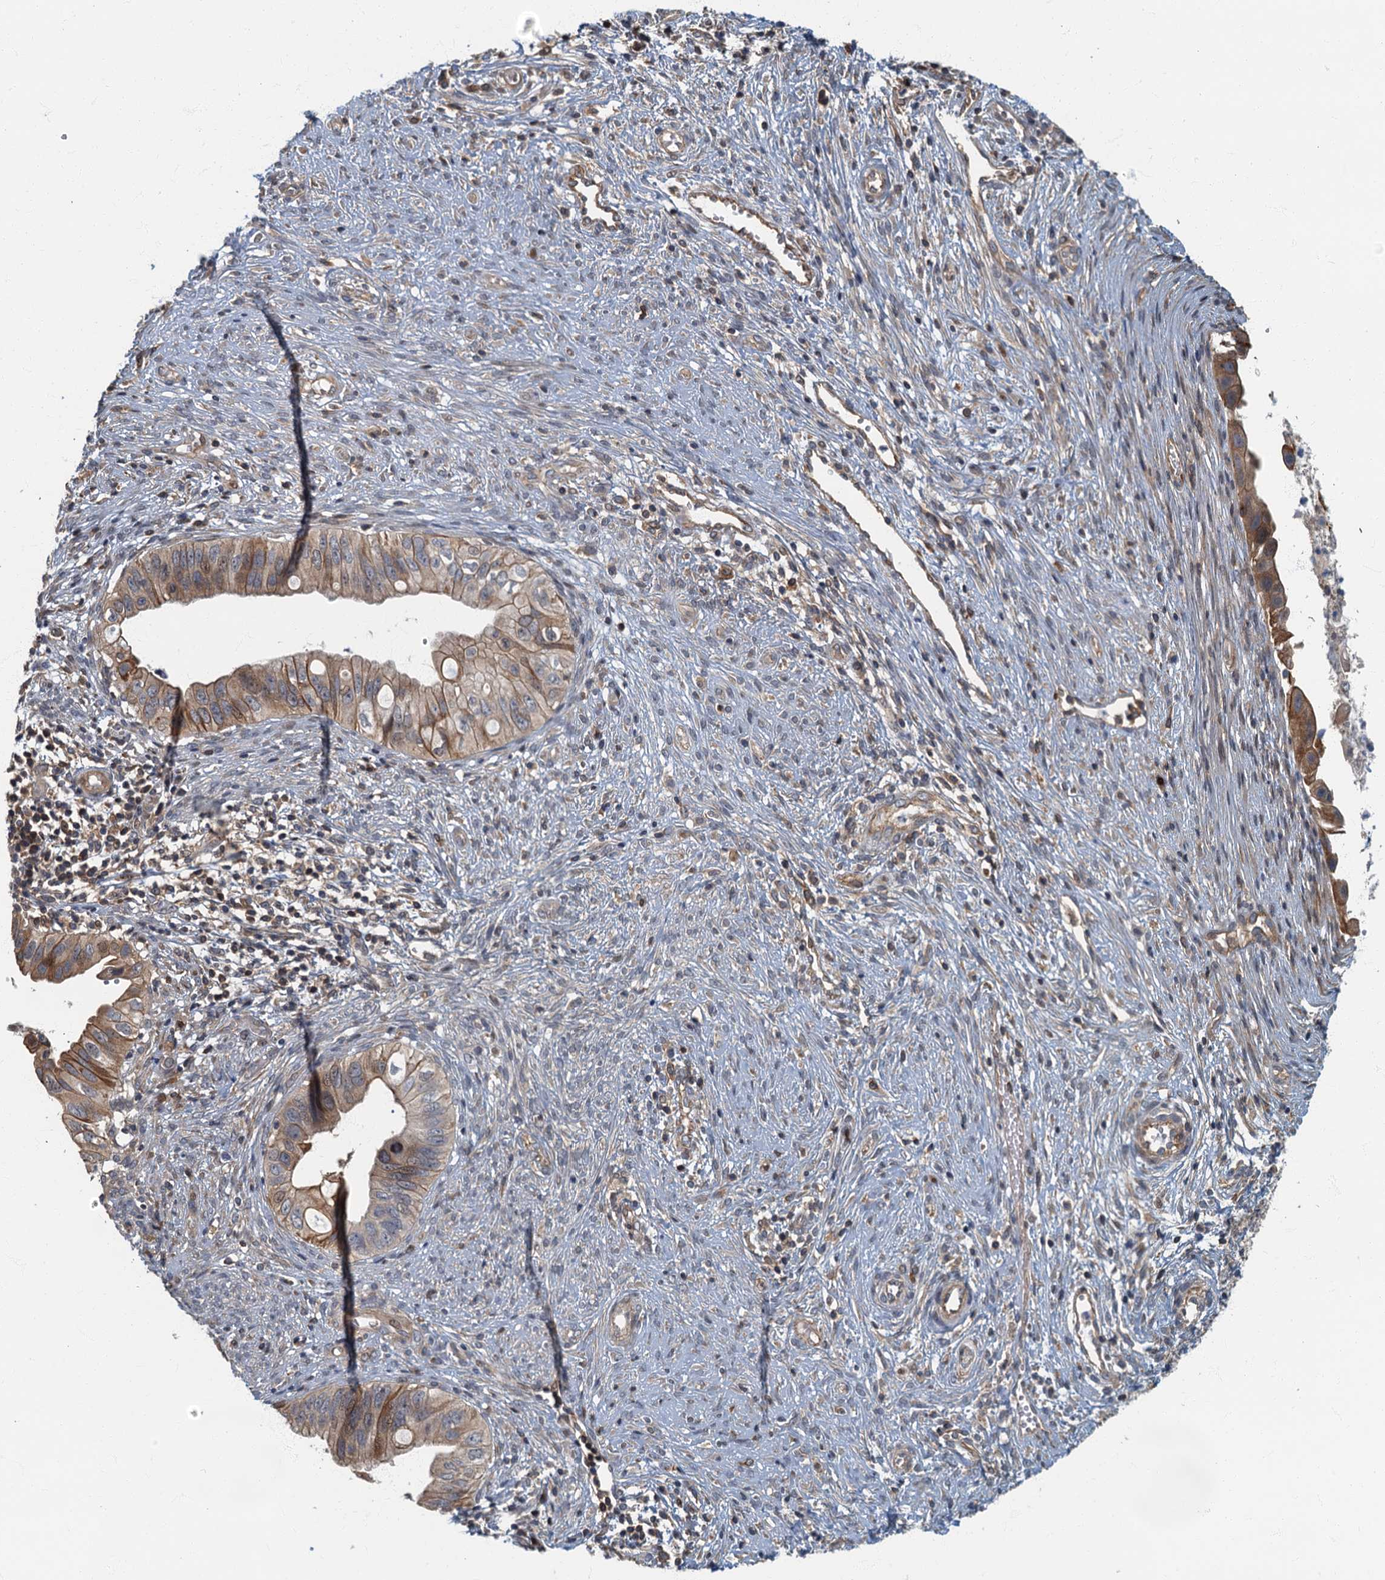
{"staining": {"intensity": "weak", "quantity": "25%-75%", "location": "cytoplasmic/membranous"}, "tissue": "cervical cancer", "cell_type": "Tumor cells", "image_type": "cancer", "snomed": [{"axis": "morphology", "description": "Adenocarcinoma, NOS"}, {"axis": "topography", "description": "Cervix"}], "caption": "IHC photomicrograph of neoplastic tissue: human cervical adenocarcinoma stained using immunohistochemistry (IHC) shows low levels of weak protein expression localized specifically in the cytoplasmic/membranous of tumor cells, appearing as a cytoplasmic/membranous brown color.", "gene": "CKAP2L", "patient": {"sex": "female", "age": 42}}